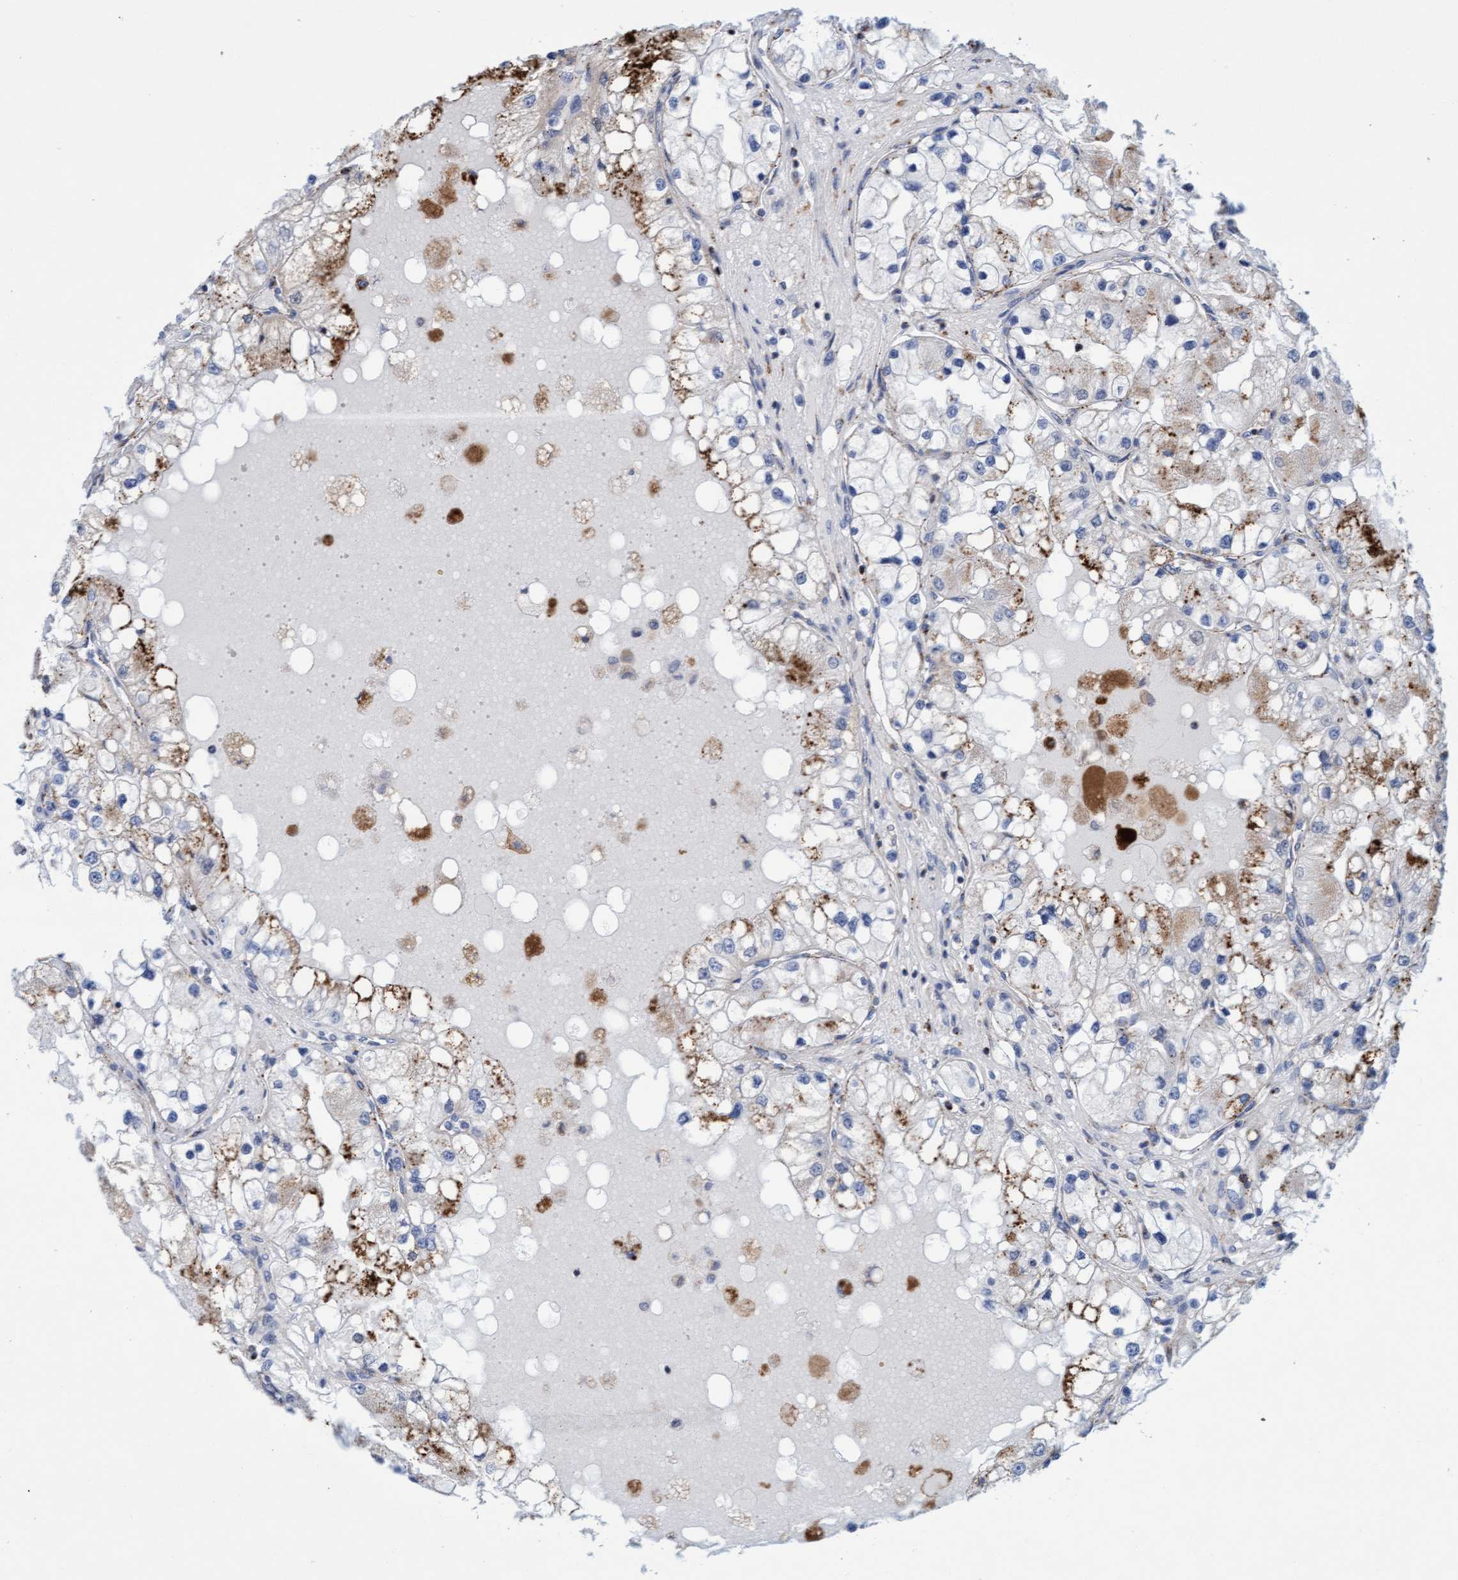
{"staining": {"intensity": "moderate", "quantity": "25%-75%", "location": "cytoplasmic/membranous"}, "tissue": "renal cancer", "cell_type": "Tumor cells", "image_type": "cancer", "snomed": [{"axis": "morphology", "description": "Adenocarcinoma, NOS"}, {"axis": "topography", "description": "Kidney"}], "caption": "The immunohistochemical stain shows moderate cytoplasmic/membranous expression in tumor cells of adenocarcinoma (renal) tissue.", "gene": "SGSH", "patient": {"sex": "male", "age": 68}}